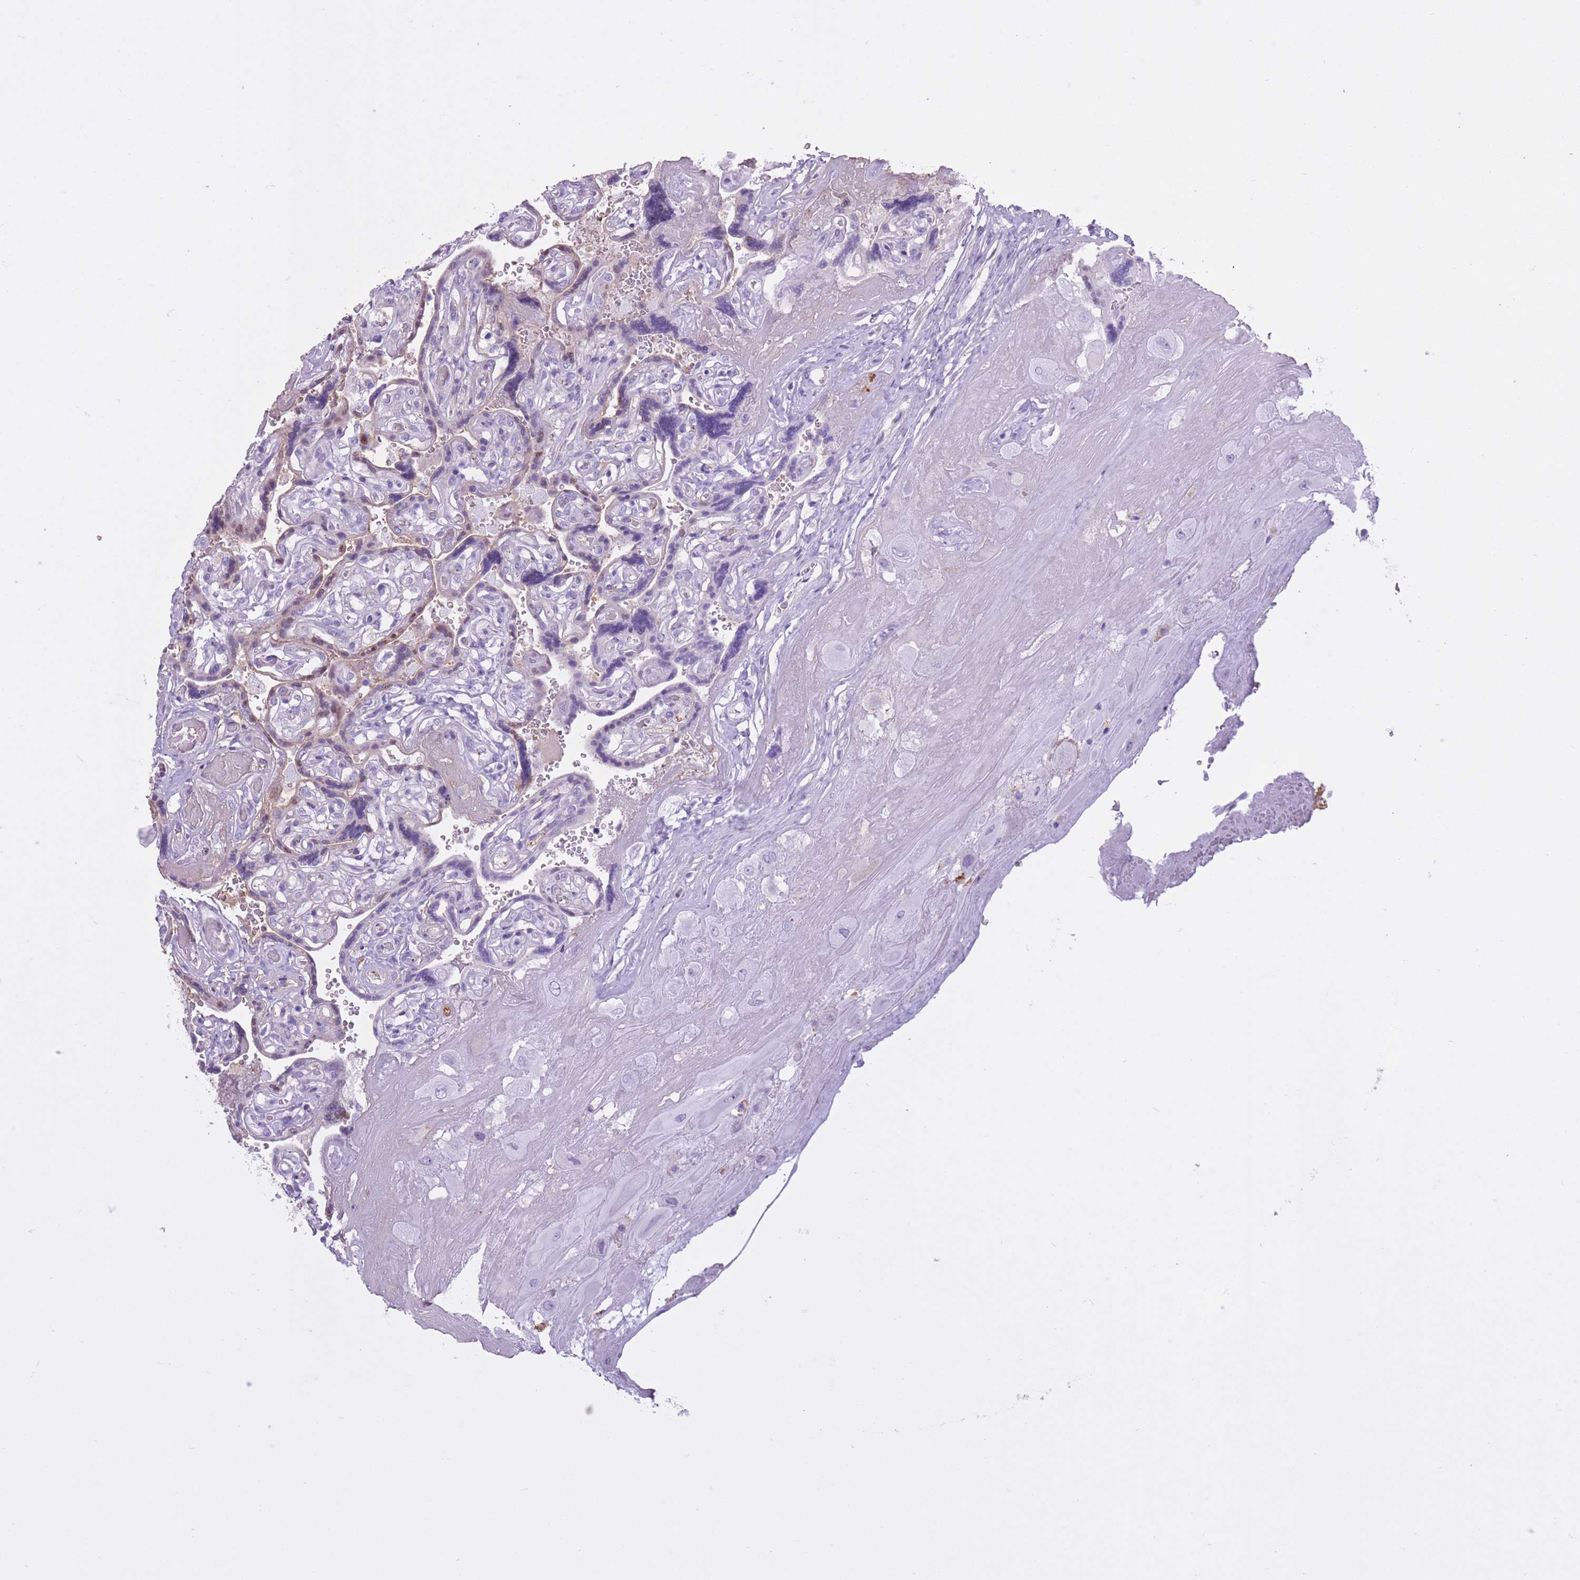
{"staining": {"intensity": "negative", "quantity": "none", "location": "none"}, "tissue": "placenta", "cell_type": "Decidual cells", "image_type": "normal", "snomed": [{"axis": "morphology", "description": "Normal tissue, NOS"}, {"axis": "topography", "description": "Placenta"}], "caption": "The image displays no staining of decidual cells in benign placenta.", "gene": "AP3S1", "patient": {"sex": "female", "age": 32}}